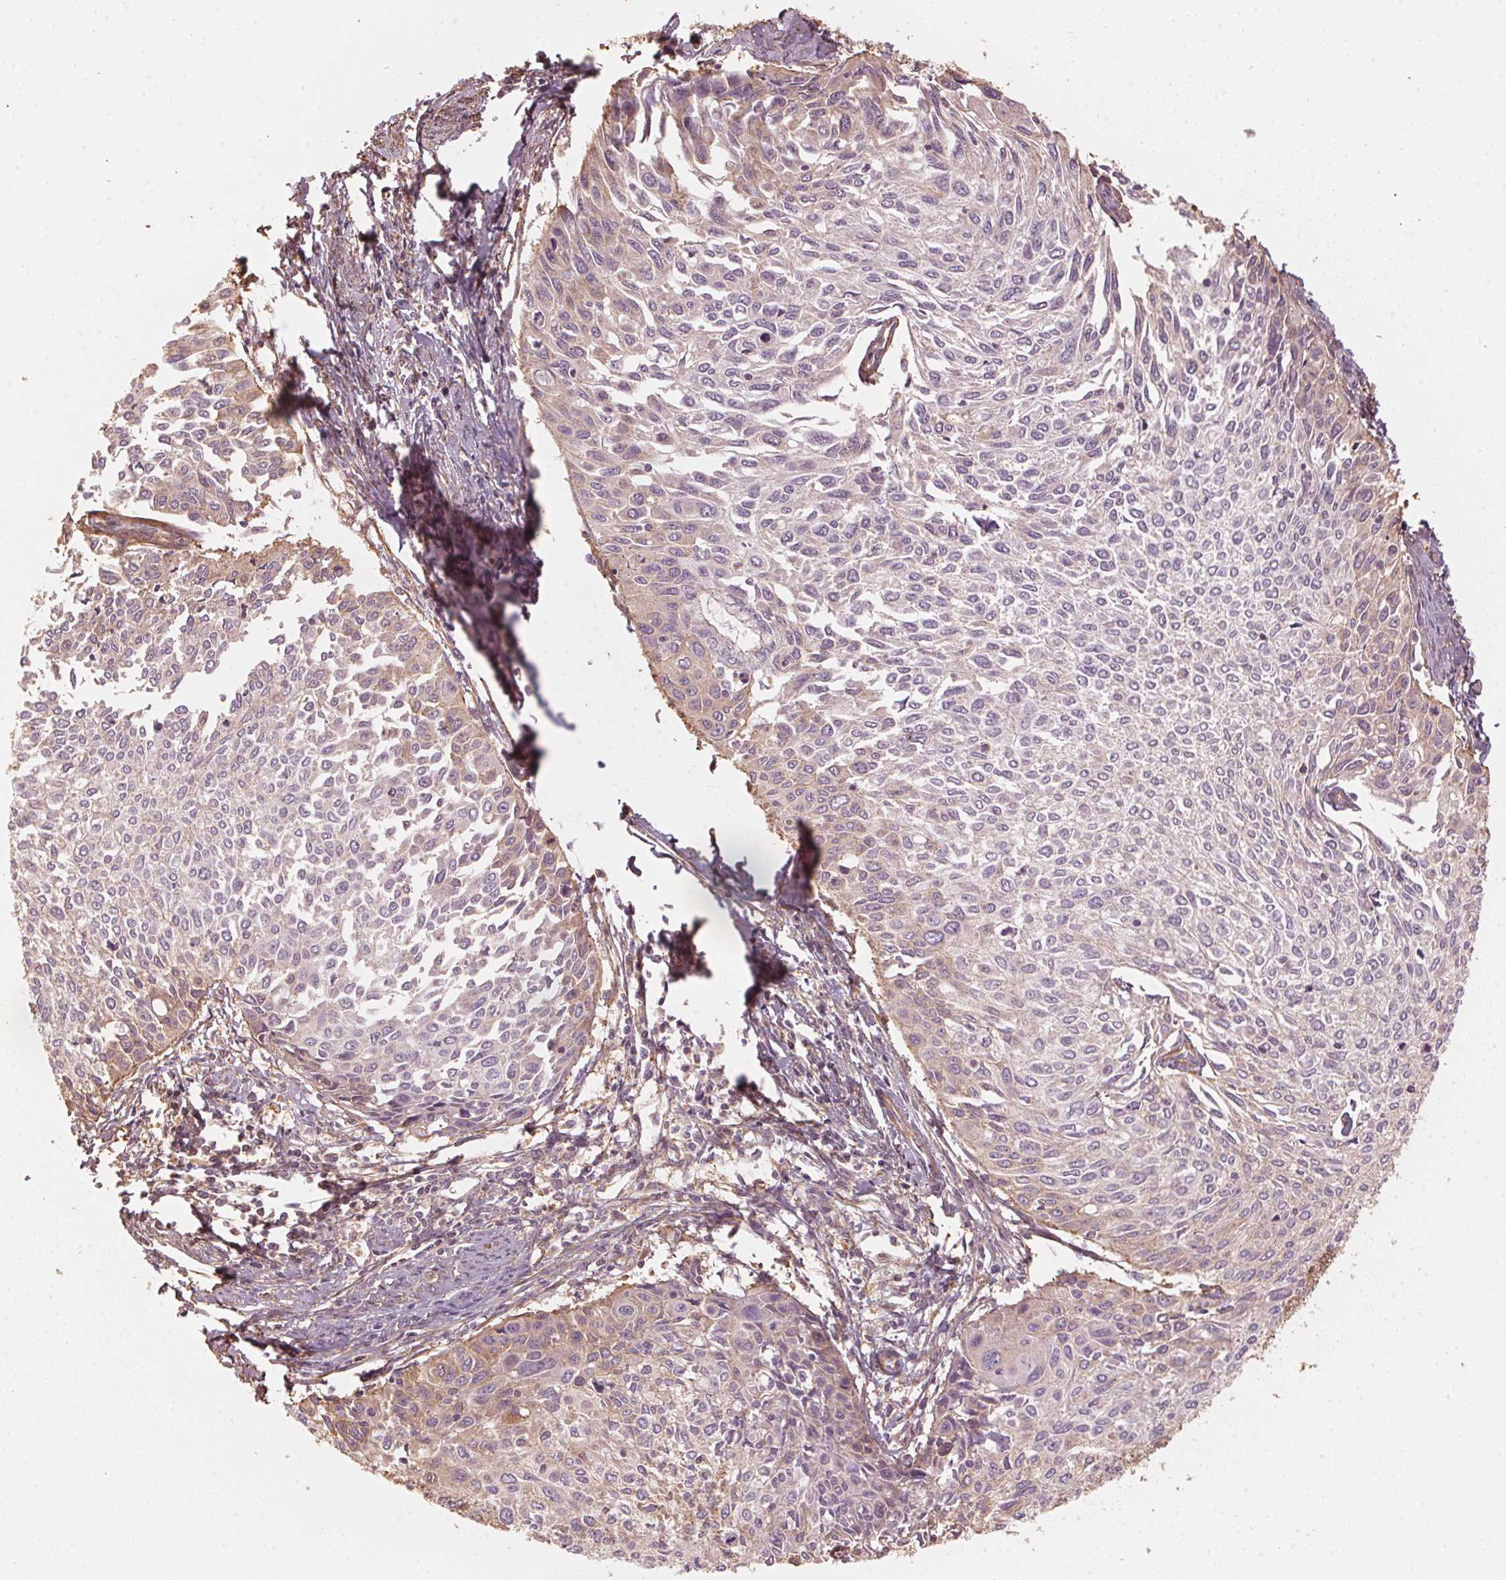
{"staining": {"intensity": "weak", "quantity": "25%-75%", "location": "cytoplasmic/membranous"}, "tissue": "cervical cancer", "cell_type": "Tumor cells", "image_type": "cancer", "snomed": [{"axis": "morphology", "description": "Squamous cell carcinoma, NOS"}, {"axis": "topography", "description": "Cervix"}], "caption": "This histopathology image demonstrates IHC staining of human cervical cancer (squamous cell carcinoma), with low weak cytoplasmic/membranous expression in approximately 25%-75% of tumor cells.", "gene": "QDPR", "patient": {"sex": "female", "age": 50}}